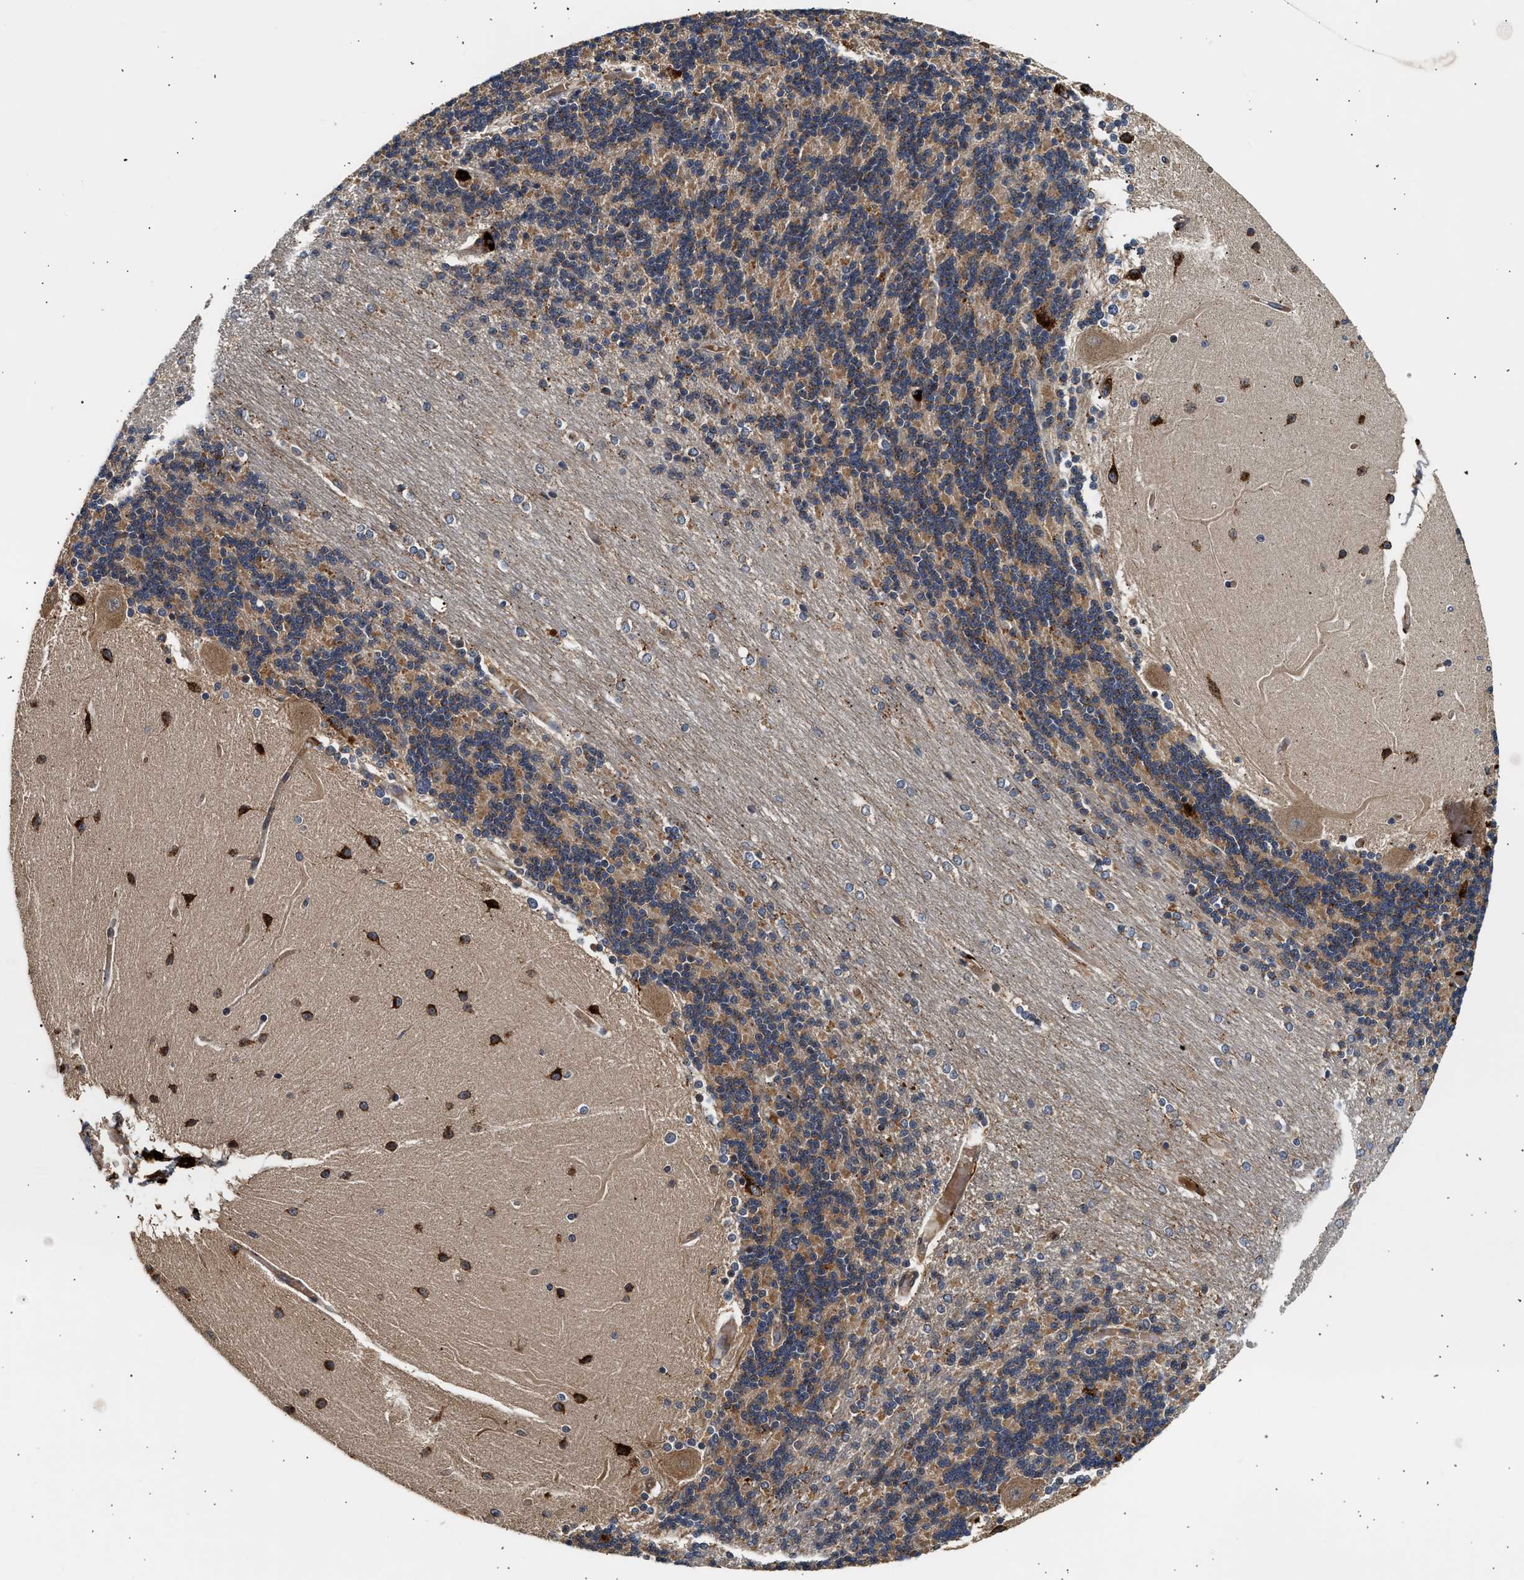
{"staining": {"intensity": "moderate", "quantity": ">75%", "location": "cytoplasmic/membranous"}, "tissue": "cerebellum", "cell_type": "Cells in granular layer", "image_type": "normal", "snomed": [{"axis": "morphology", "description": "Normal tissue, NOS"}, {"axis": "topography", "description": "Cerebellum"}], "caption": "Immunohistochemical staining of normal cerebellum shows >75% levels of moderate cytoplasmic/membranous protein staining in about >75% of cells in granular layer. (DAB = brown stain, brightfield microscopy at high magnification).", "gene": "PLD3", "patient": {"sex": "female", "age": 54}}